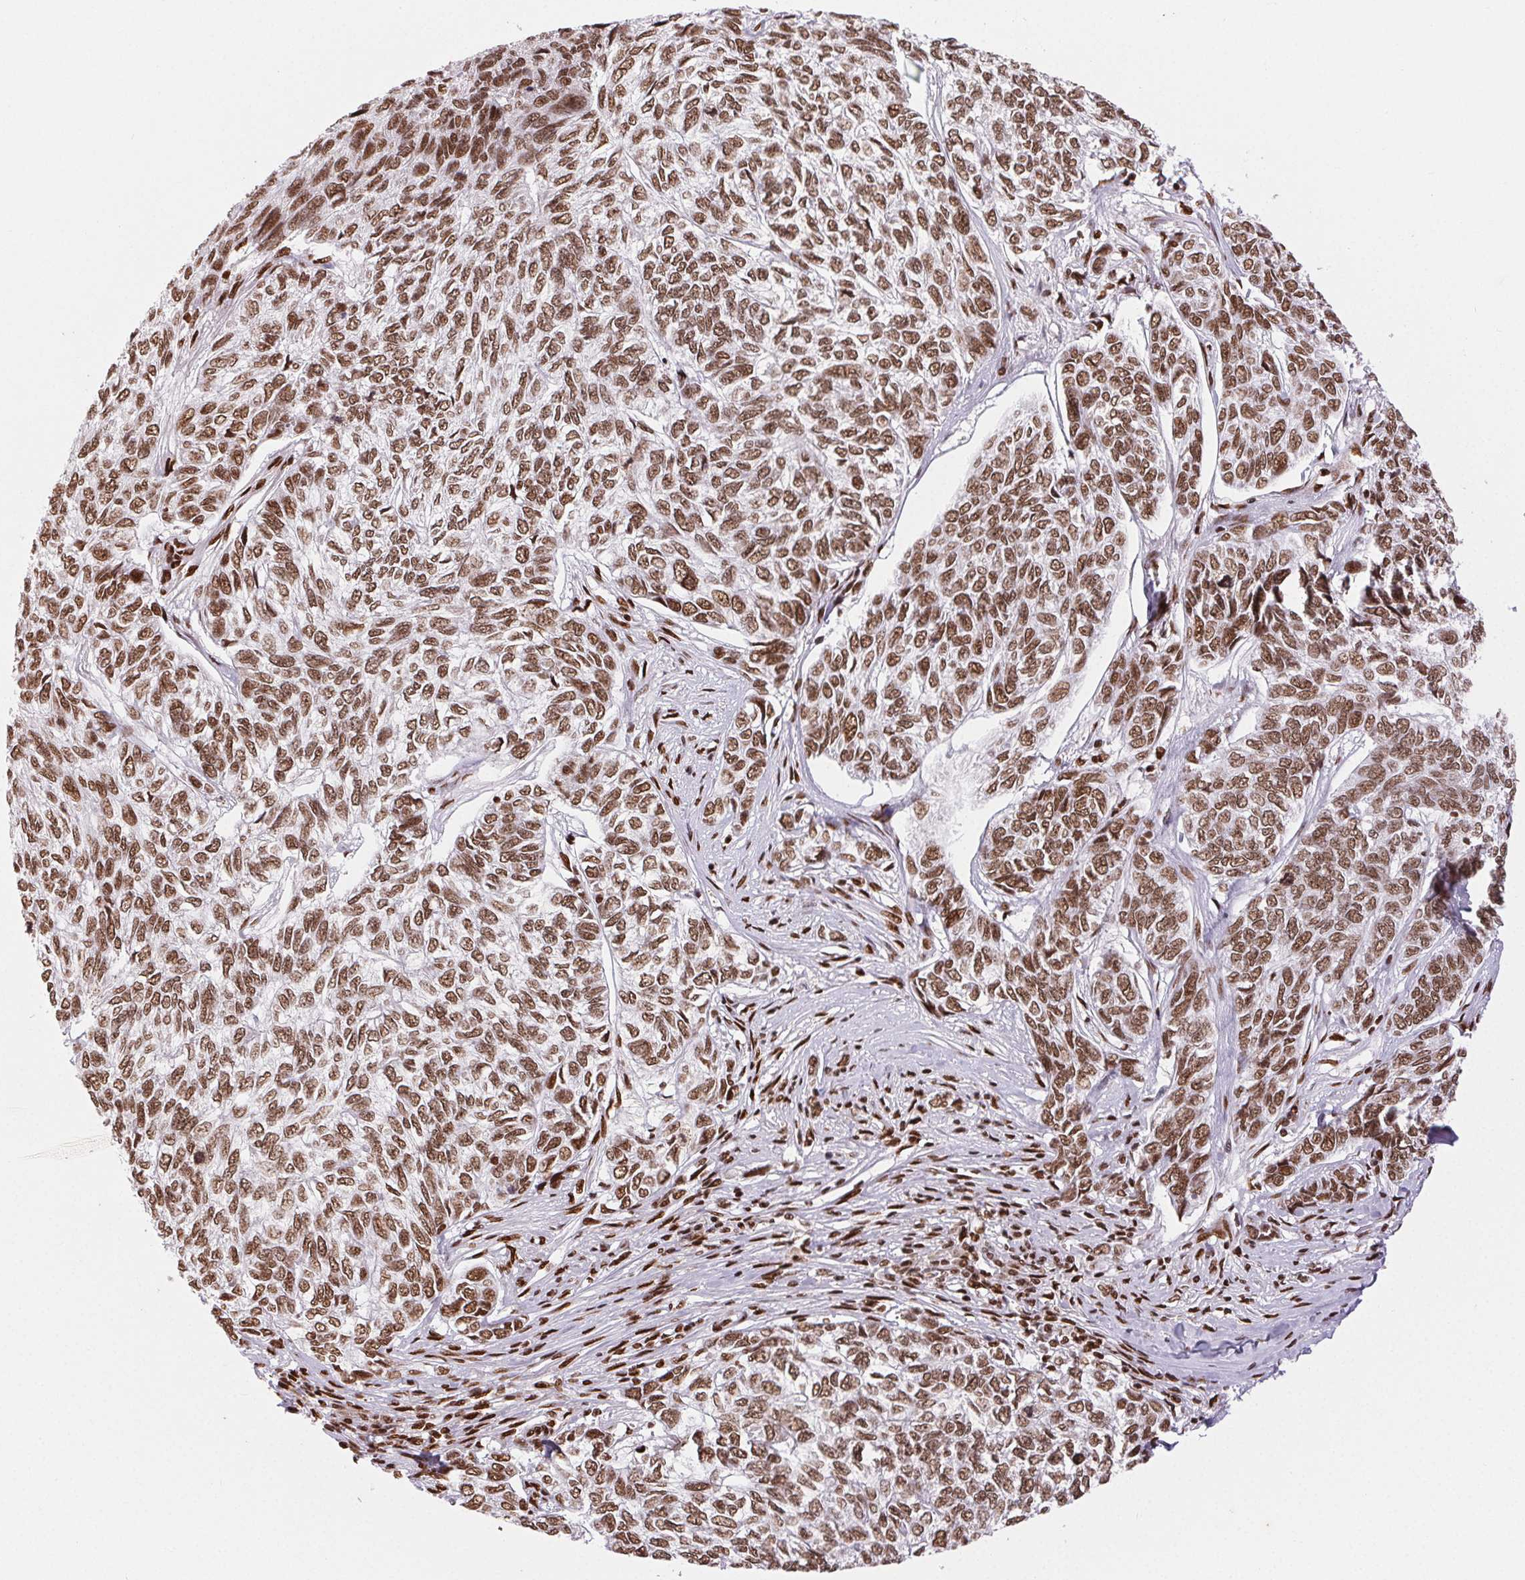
{"staining": {"intensity": "moderate", "quantity": ">75%", "location": "nuclear"}, "tissue": "skin cancer", "cell_type": "Tumor cells", "image_type": "cancer", "snomed": [{"axis": "morphology", "description": "Basal cell carcinoma"}, {"axis": "topography", "description": "Skin"}], "caption": "The image demonstrates immunohistochemical staining of skin cancer. There is moderate nuclear staining is appreciated in approximately >75% of tumor cells.", "gene": "ZNF80", "patient": {"sex": "female", "age": 65}}